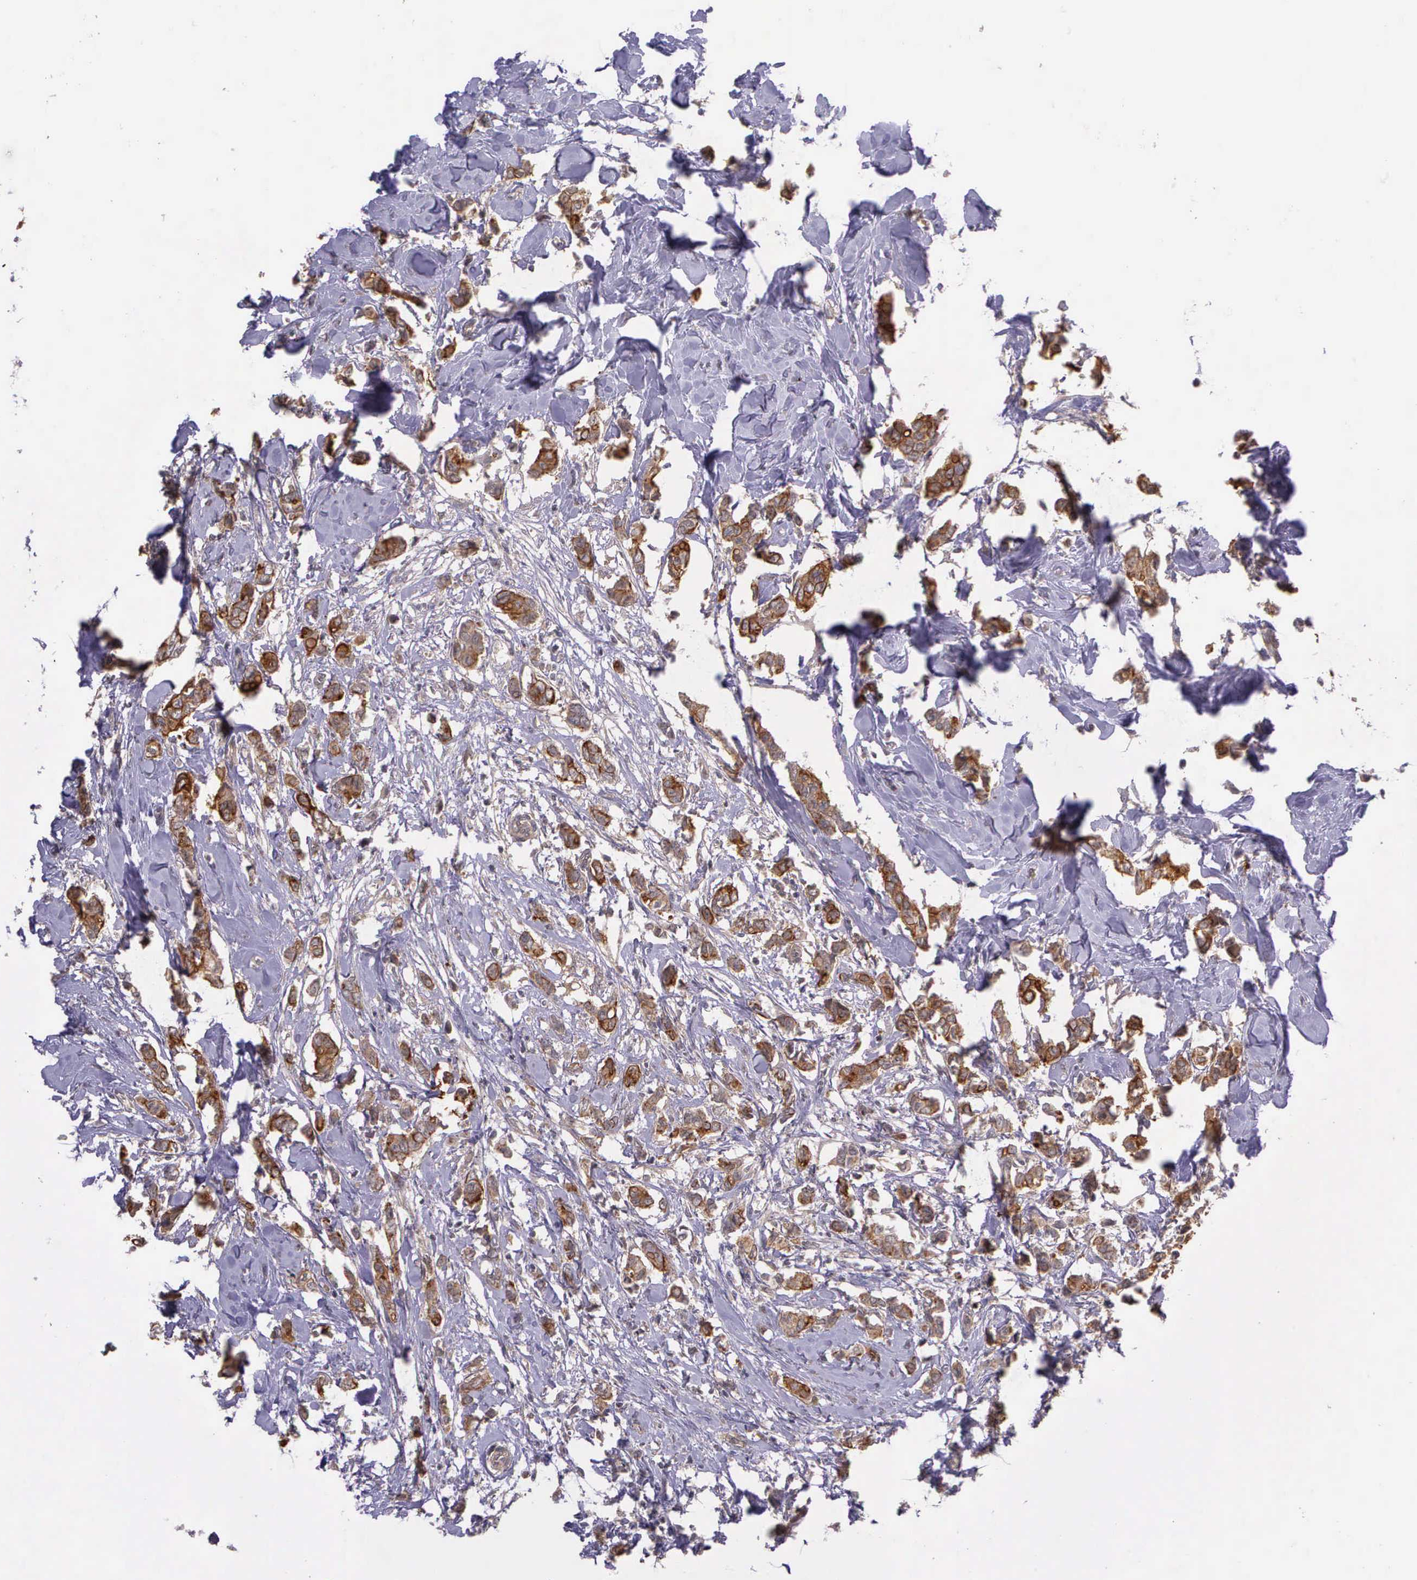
{"staining": {"intensity": "moderate", "quantity": ">75%", "location": "cytoplasmic/membranous"}, "tissue": "breast cancer", "cell_type": "Tumor cells", "image_type": "cancer", "snomed": [{"axis": "morphology", "description": "Duct carcinoma"}, {"axis": "topography", "description": "Breast"}], "caption": "Brown immunohistochemical staining in breast cancer (invasive ductal carcinoma) reveals moderate cytoplasmic/membranous expression in approximately >75% of tumor cells.", "gene": "PRICKLE3", "patient": {"sex": "female", "age": 84}}